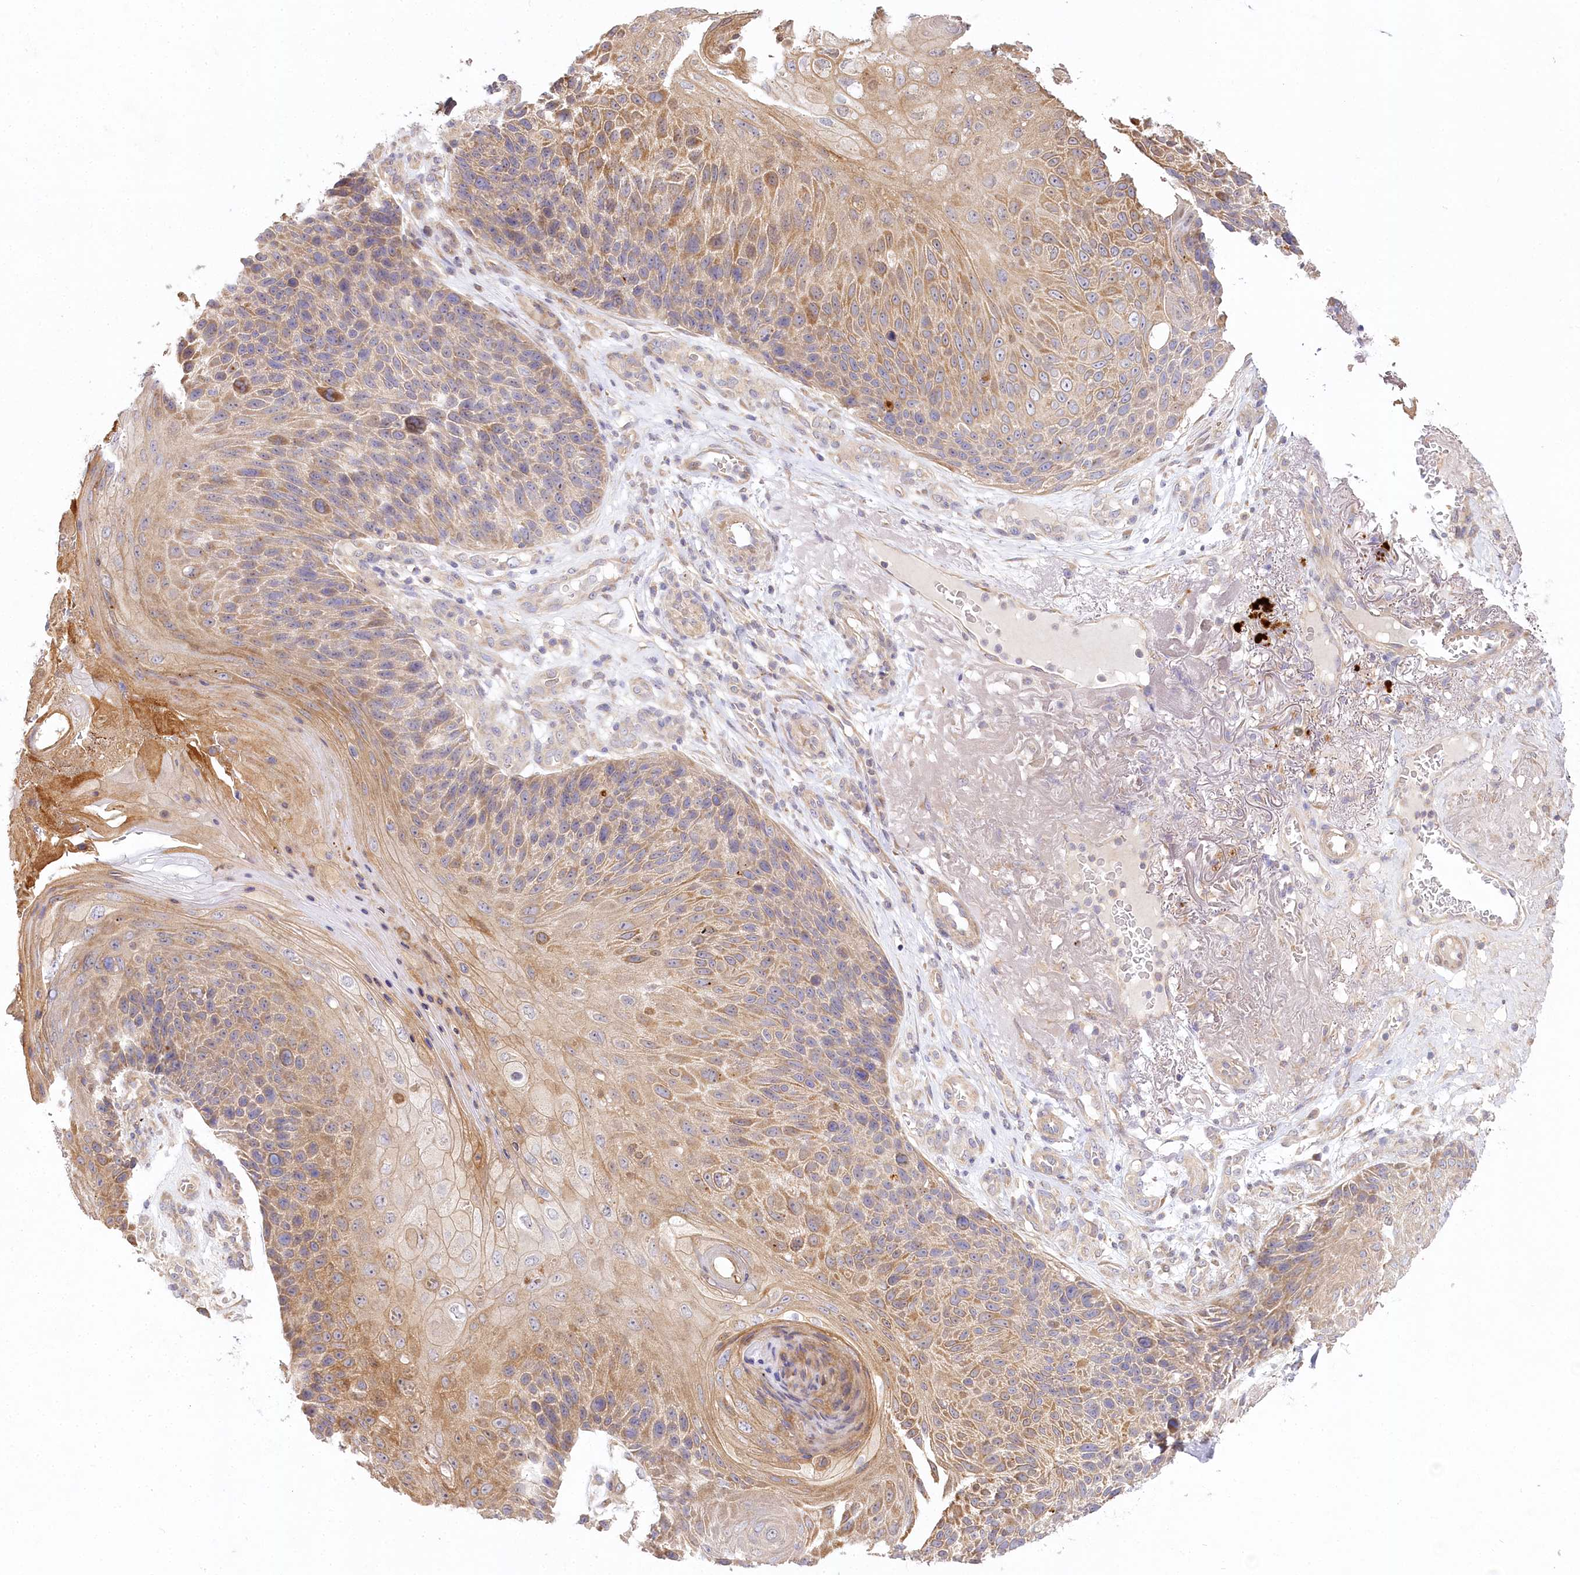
{"staining": {"intensity": "moderate", "quantity": "25%-75%", "location": "cytoplasmic/membranous"}, "tissue": "skin cancer", "cell_type": "Tumor cells", "image_type": "cancer", "snomed": [{"axis": "morphology", "description": "Squamous cell carcinoma, NOS"}, {"axis": "topography", "description": "Skin"}], "caption": "This image exhibits skin cancer stained with IHC to label a protein in brown. The cytoplasmic/membranous of tumor cells show moderate positivity for the protein. Nuclei are counter-stained blue.", "gene": "PYROXD1", "patient": {"sex": "female", "age": 88}}